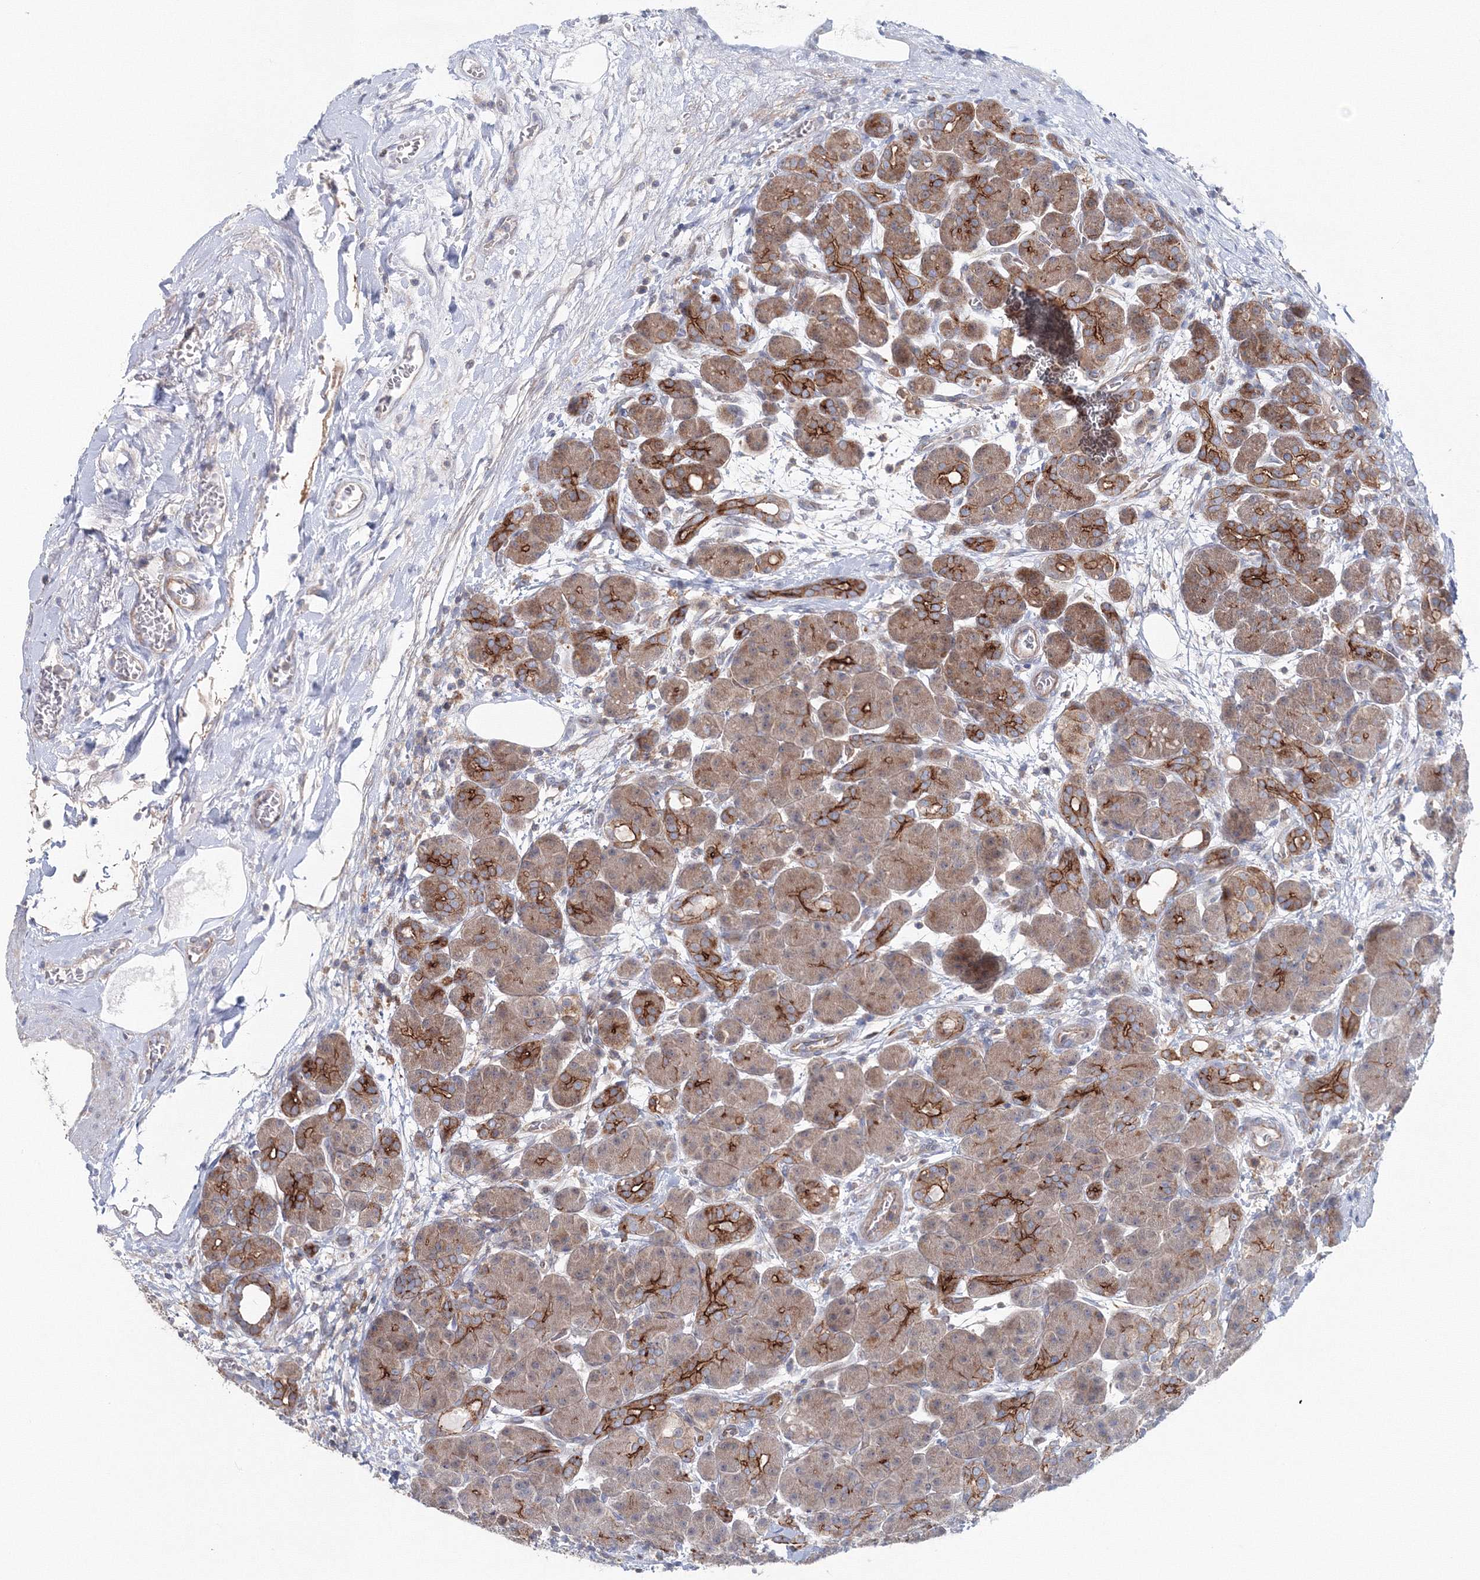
{"staining": {"intensity": "moderate", "quantity": ">75%", "location": "cytoplasmic/membranous"}, "tissue": "pancreas", "cell_type": "Exocrine glandular cells", "image_type": "normal", "snomed": [{"axis": "morphology", "description": "Normal tissue, NOS"}, {"axis": "topography", "description": "Pancreas"}], "caption": "DAB immunohistochemical staining of unremarkable human pancreas shows moderate cytoplasmic/membranous protein staining in approximately >75% of exocrine glandular cells. (IHC, brightfield microscopy, high magnification).", "gene": "GGA2", "patient": {"sex": "male", "age": 63}}